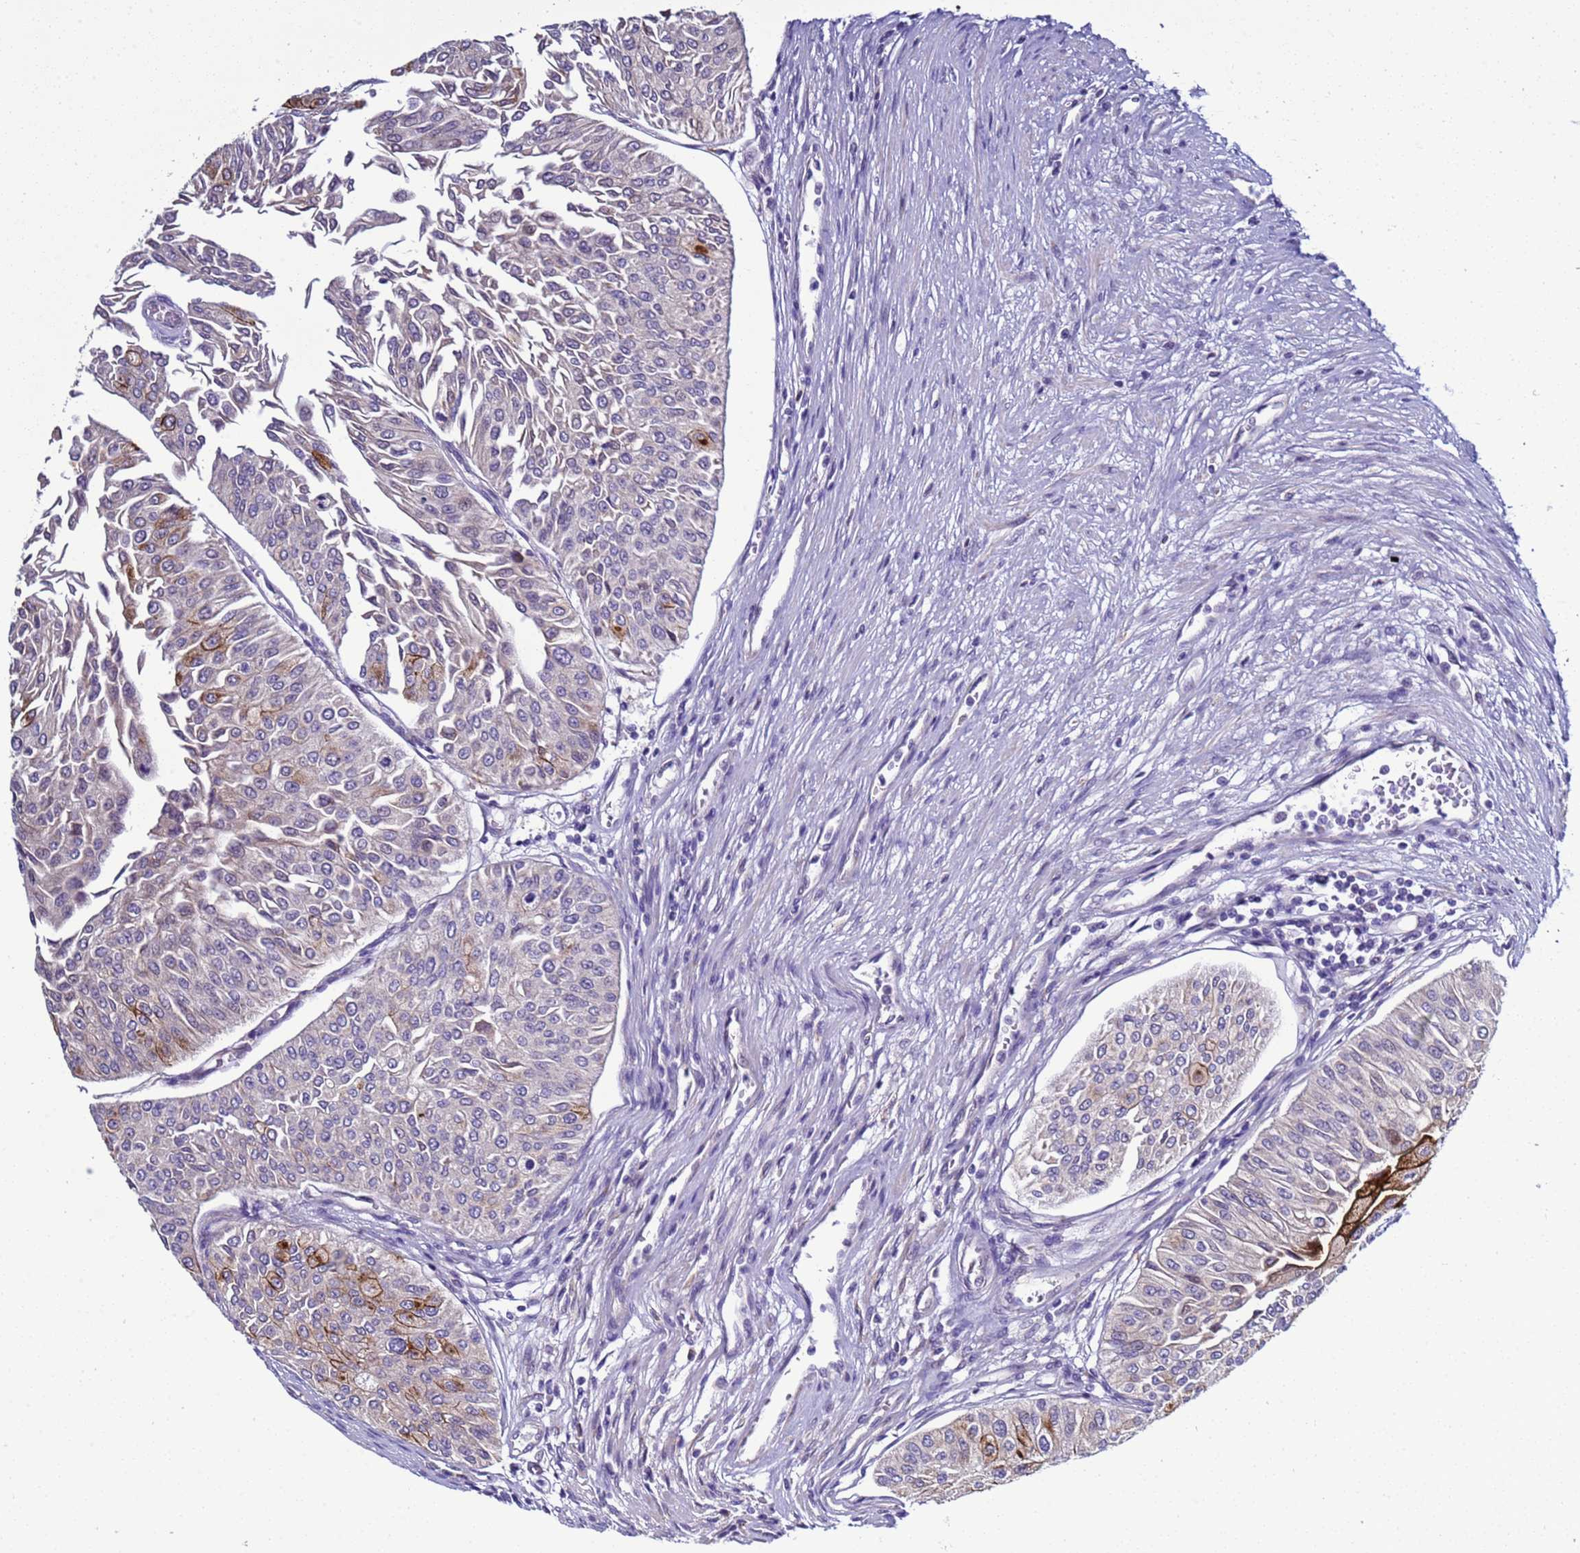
{"staining": {"intensity": "strong", "quantity": "<25%", "location": "cytoplasmic/membranous"}, "tissue": "urothelial cancer", "cell_type": "Tumor cells", "image_type": "cancer", "snomed": [{"axis": "morphology", "description": "Urothelial carcinoma, Low grade"}, {"axis": "topography", "description": "Urinary bladder"}], "caption": "Immunohistochemistry (IHC) image of neoplastic tissue: urothelial carcinoma (low-grade) stained using immunohistochemistry (IHC) reveals medium levels of strong protein expression localized specifically in the cytoplasmic/membranous of tumor cells, appearing as a cytoplasmic/membranous brown color.", "gene": "NAT2", "patient": {"sex": "male", "age": 67}}